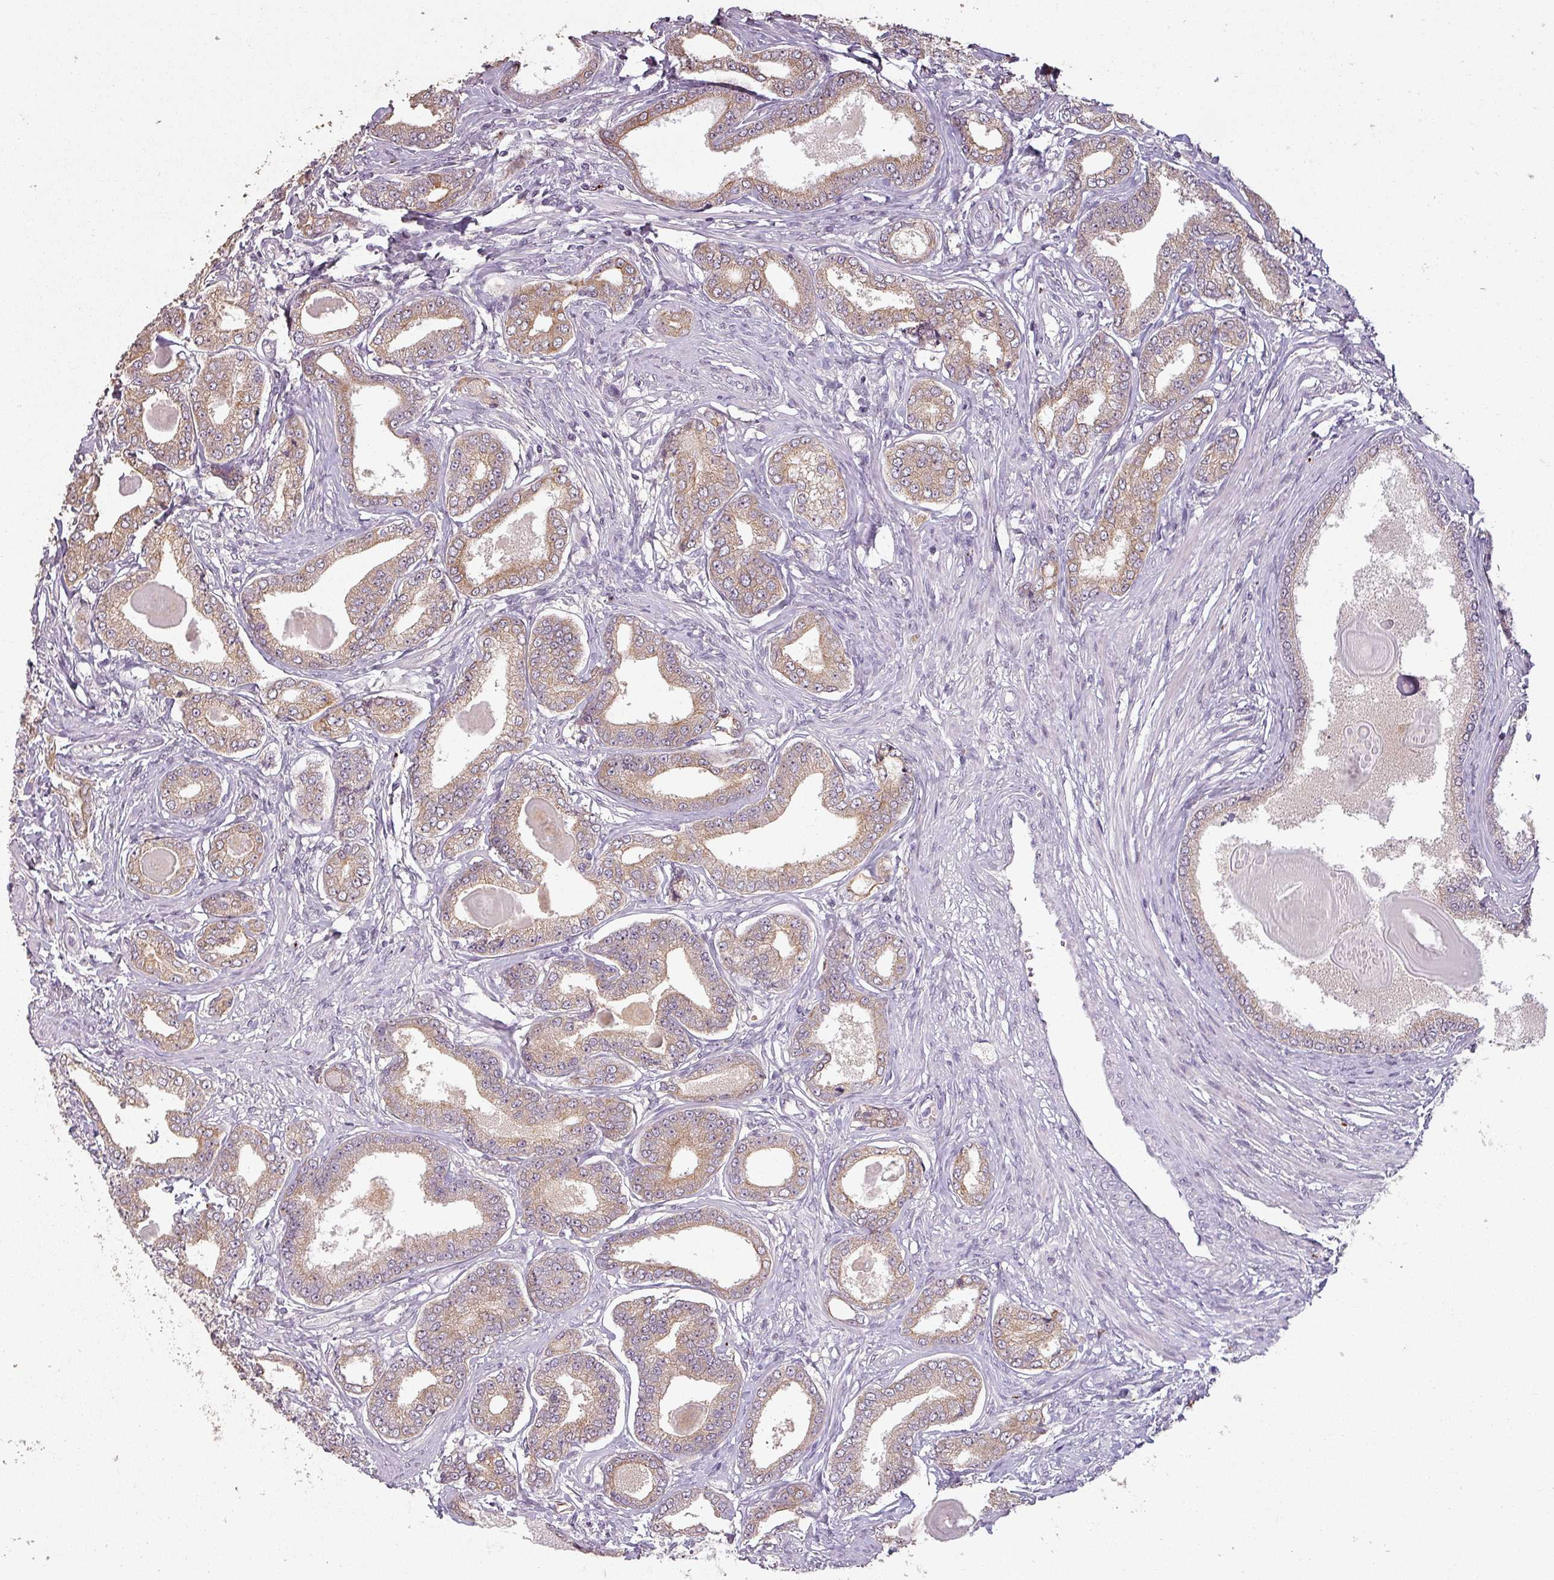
{"staining": {"intensity": "weak", "quantity": ">75%", "location": "cytoplasmic/membranous"}, "tissue": "prostate cancer", "cell_type": "Tumor cells", "image_type": "cancer", "snomed": [{"axis": "morphology", "description": "Adenocarcinoma, High grade"}, {"axis": "topography", "description": "Prostate"}], "caption": "High-grade adenocarcinoma (prostate) stained with immunohistochemistry displays weak cytoplasmic/membranous staining in about >75% of tumor cells.", "gene": "LYPLA1", "patient": {"sex": "male", "age": 69}}